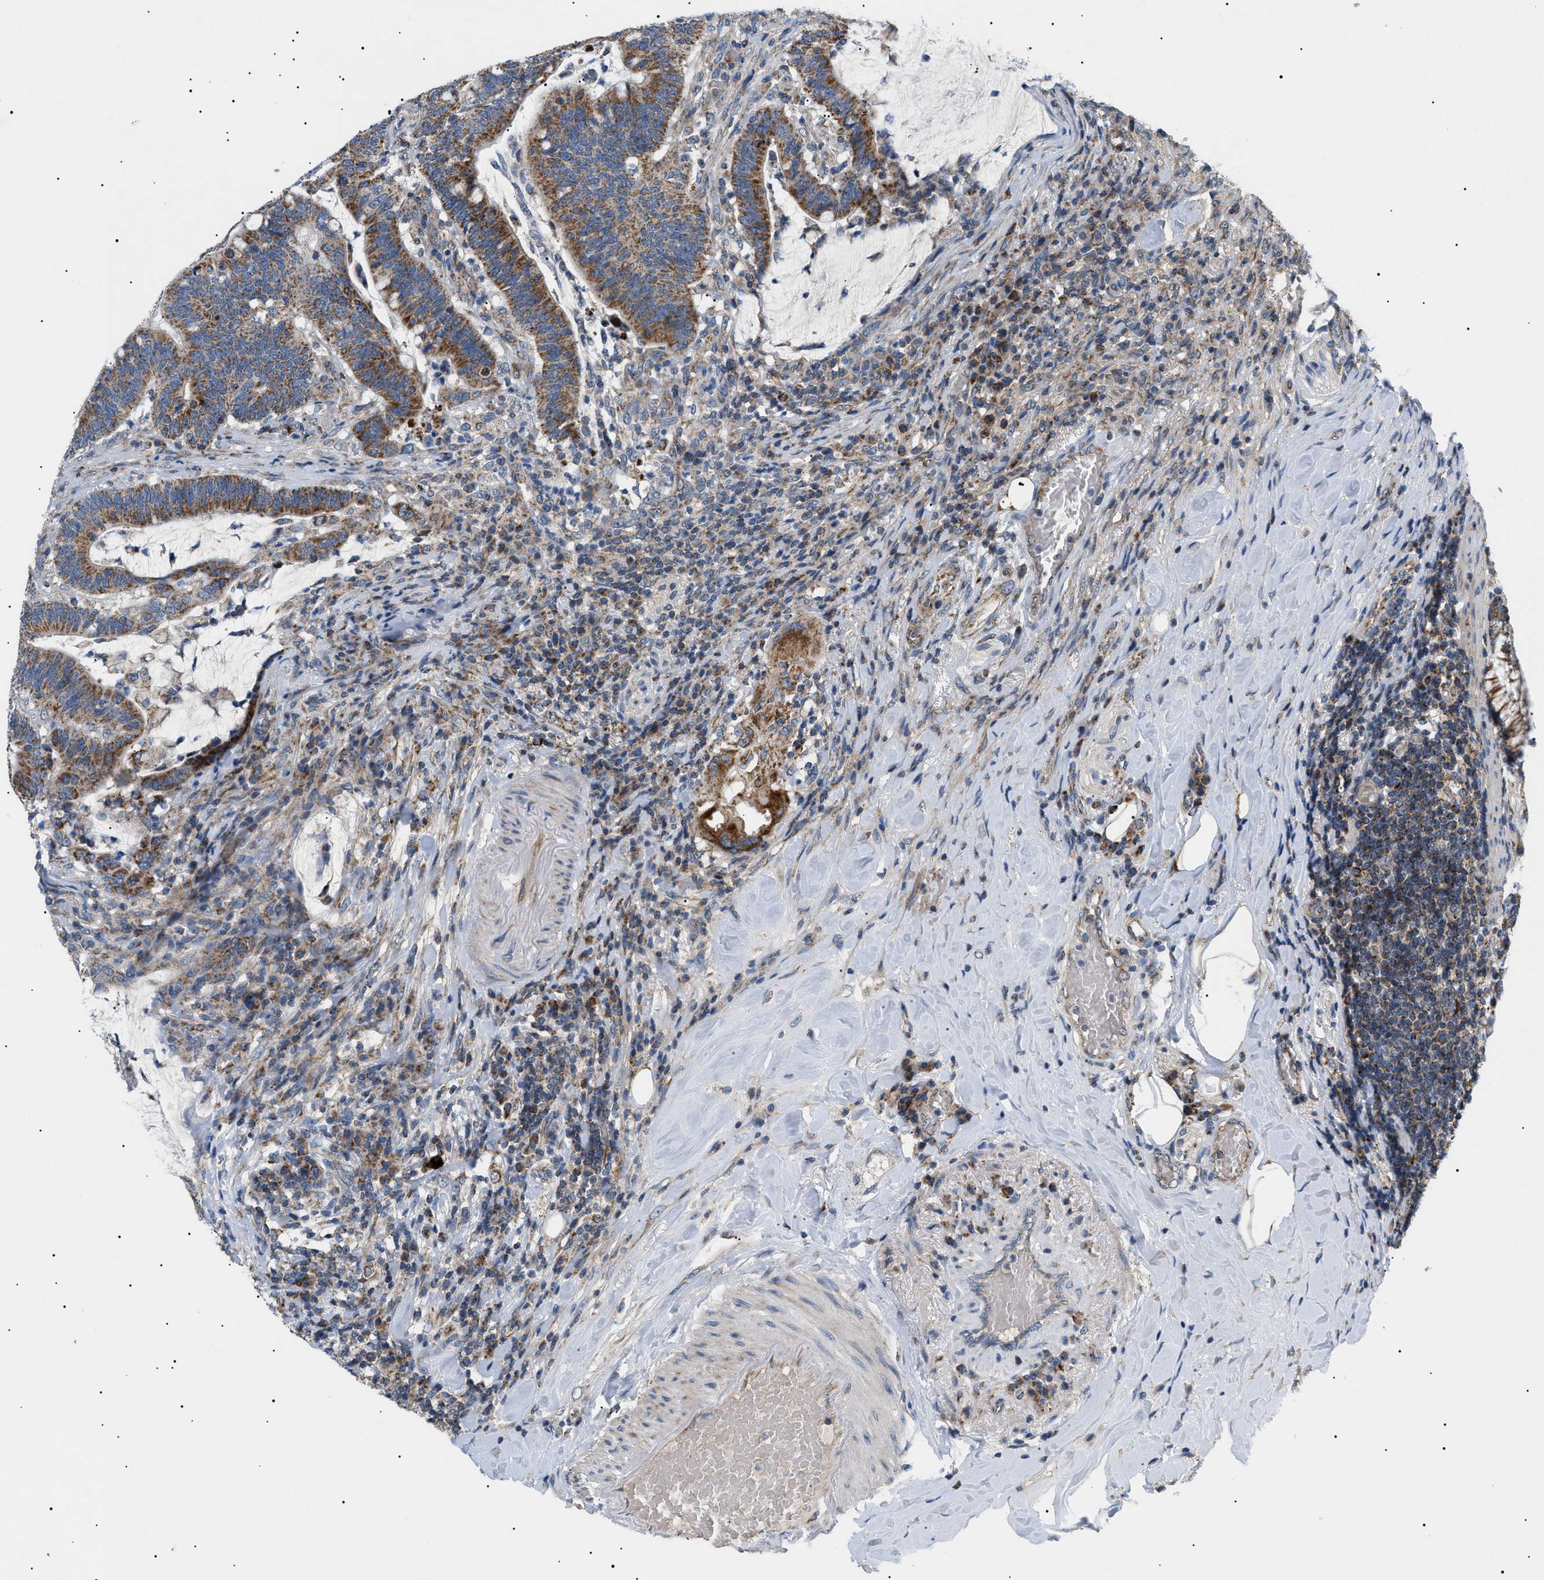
{"staining": {"intensity": "strong", "quantity": ">75%", "location": "cytoplasmic/membranous"}, "tissue": "colorectal cancer", "cell_type": "Tumor cells", "image_type": "cancer", "snomed": [{"axis": "morphology", "description": "Normal tissue, NOS"}, {"axis": "morphology", "description": "Adenocarcinoma, NOS"}, {"axis": "topography", "description": "Colon"}], "caption": "High-power microscopy captured an IHC micrograph of colorectal cancer, revealing strong cytoplasmic/membranous positivity in approximately >75% of tumor cells. (DAB (3,3'-diaminobenzidine) = brown stain, brightfield microscopy at high magnification).", "gene": "TOMM6", "patient": {"sex": "female", "age": 66}}